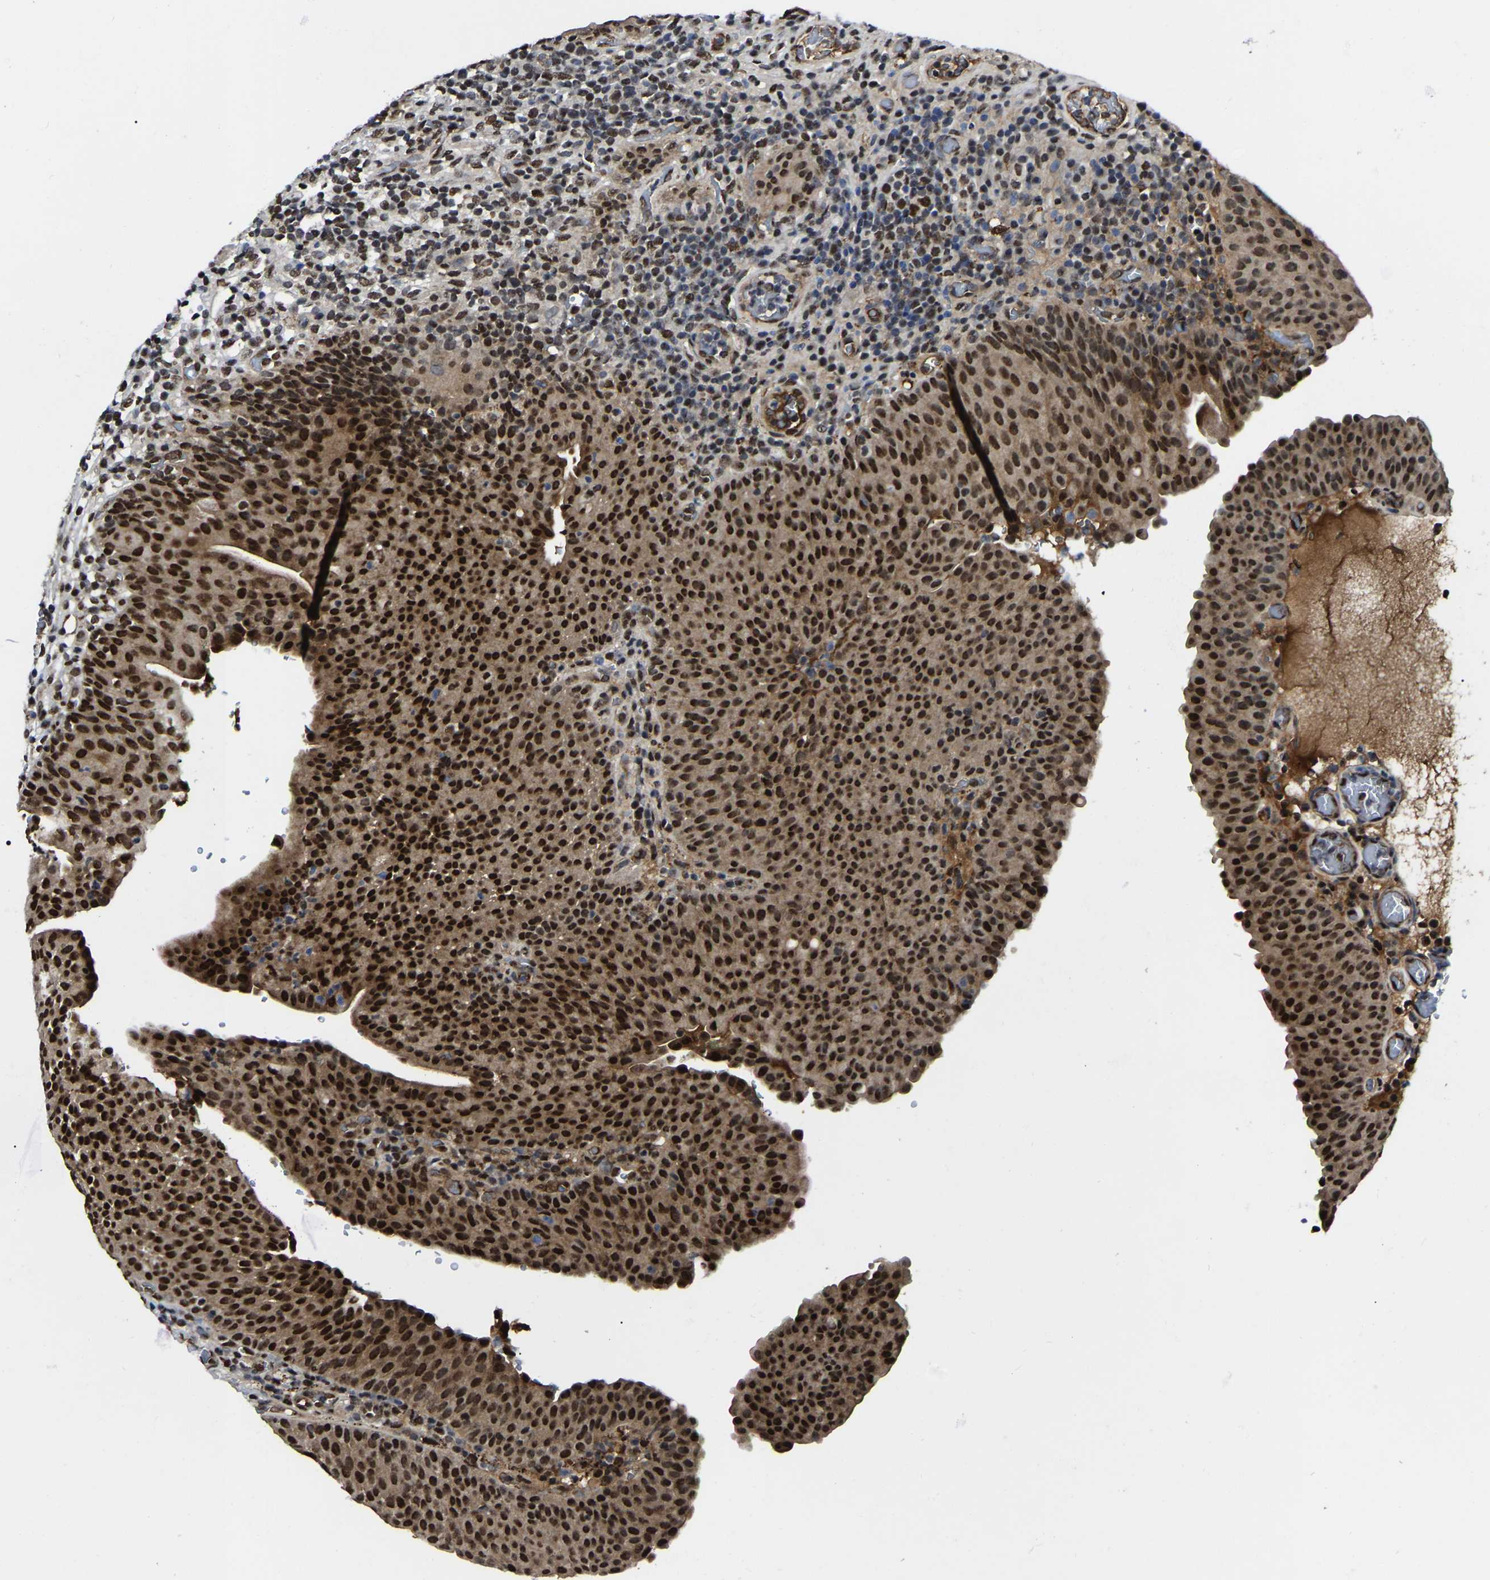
{"staining": {"intensity": "strong", "quantity": ">75%", "location": "nuclear"}, "tissue": "urothelial cancer", "cell_type": "Tumor cells", "image_type": "cancer", "snomed": [{"axis": "morphology", "description": "Urothelial carcinoma, High grade"}, {"axis": "topography", "description": "Urinary bladder"}], "caption": "Tumor cells exhibit high levels of strong nuclear positivity in about >75% of cells in high-grade urothelial carcinoma. (Stains: DAB (3,3'-diaminobenzidine) in brown, nuclei in blue, Microscopy: brightfield microscopy at high magnification).", "gene": "TRIM35", "patient": {"sex": "male", "age": 74}}